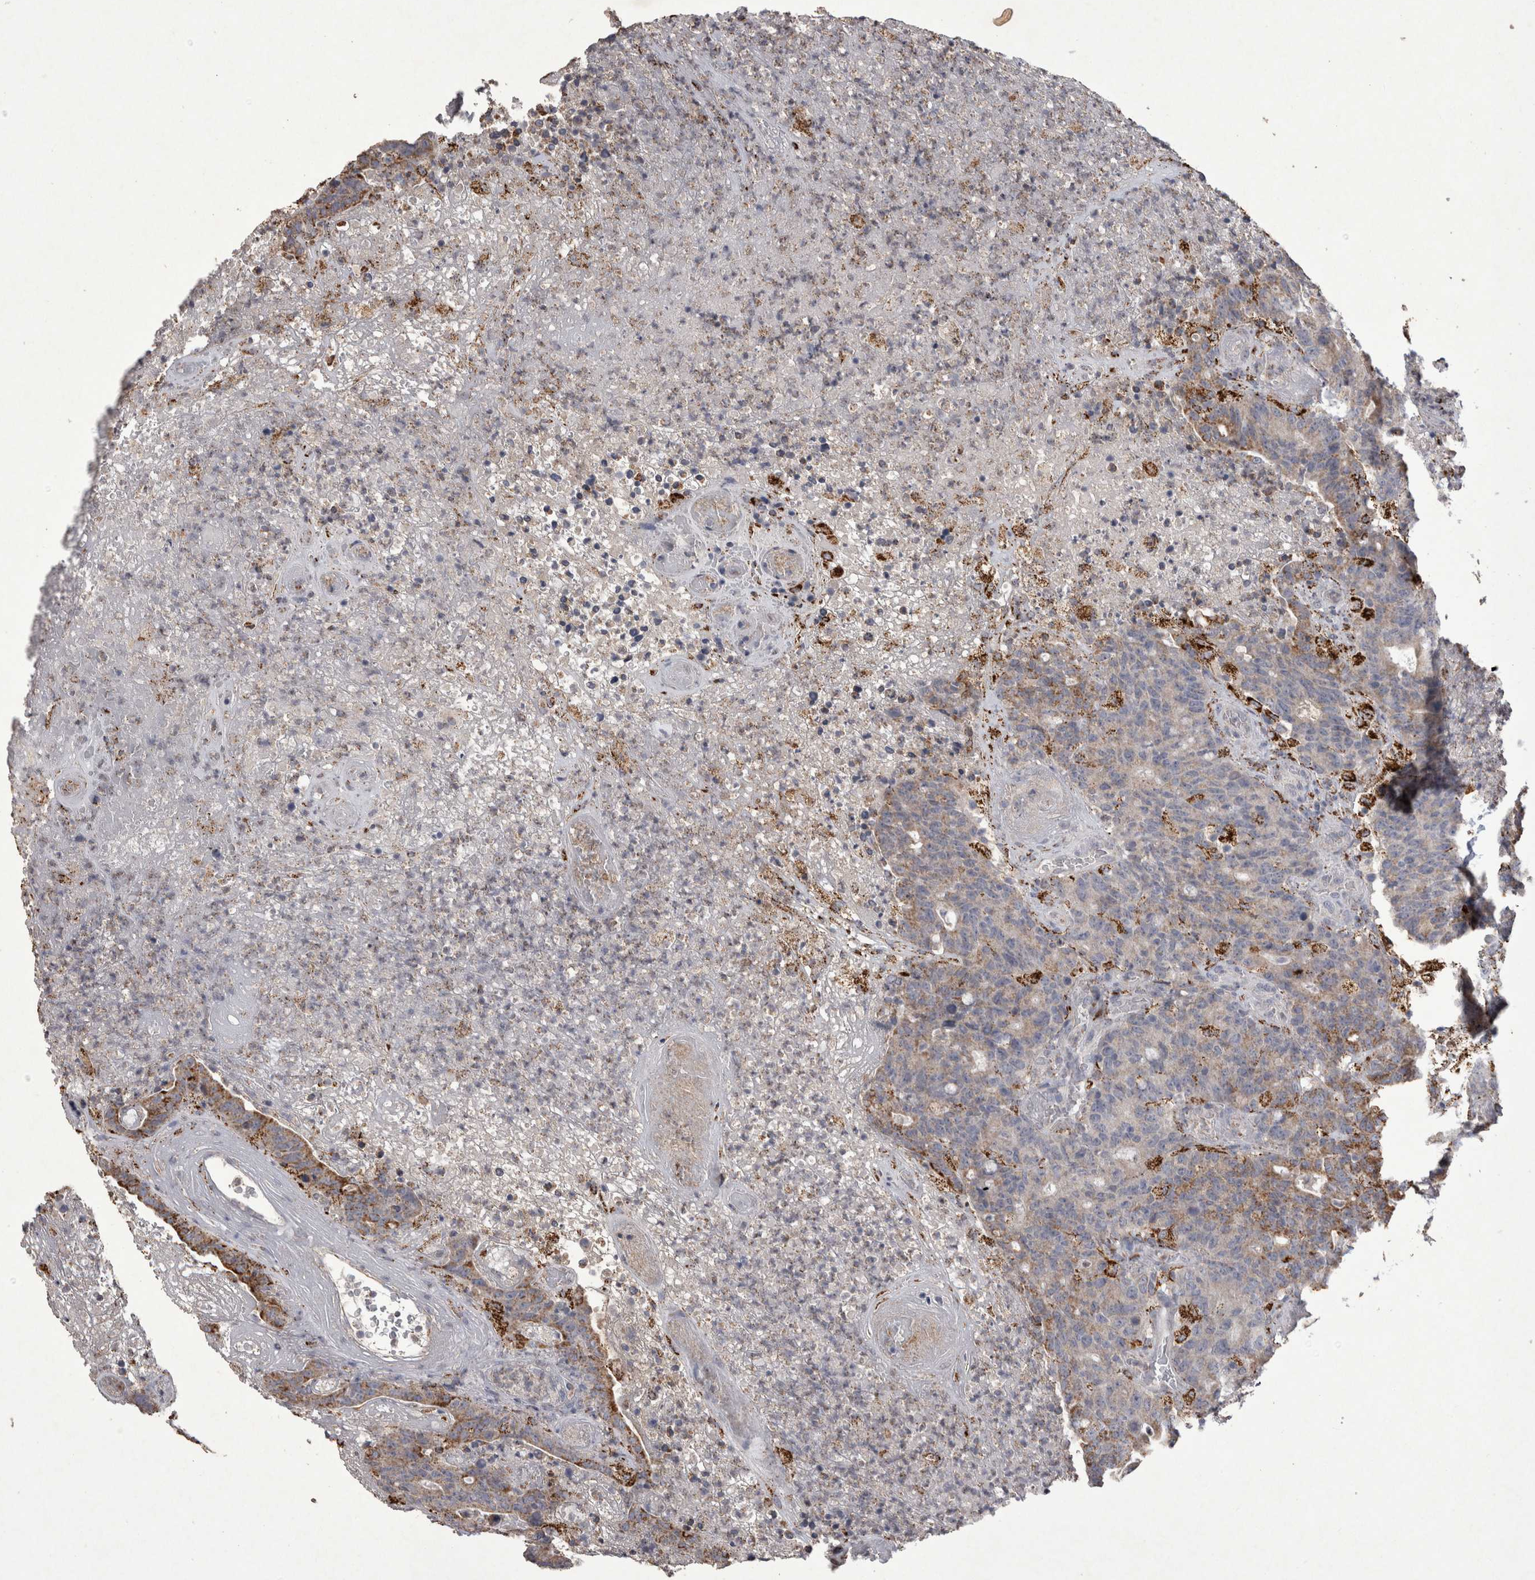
{"staining": {"intensity": "moderate", "quantity": ">75%", "location": "cytoplasmic/membranous"}, "tissue": "colorectal cancer", "cell_type": "Tumor cells", "image_type": "cancer", "snomed": [{"axis": "morphology", "description": "Normal tissue, NOS"}, {"axis": "morphology", "description": "Adenocarcinoma, NOS"}, {"axis": "topography", "description": "Colon"}], "caption": "The image demonstrates staining of colorectal cancer, revealing moderate cytoplasmic/membranous protein staining (brown color) within tumor cells.", "gene": "DKK3", "patient": {"sex": "female", "age": 75}}